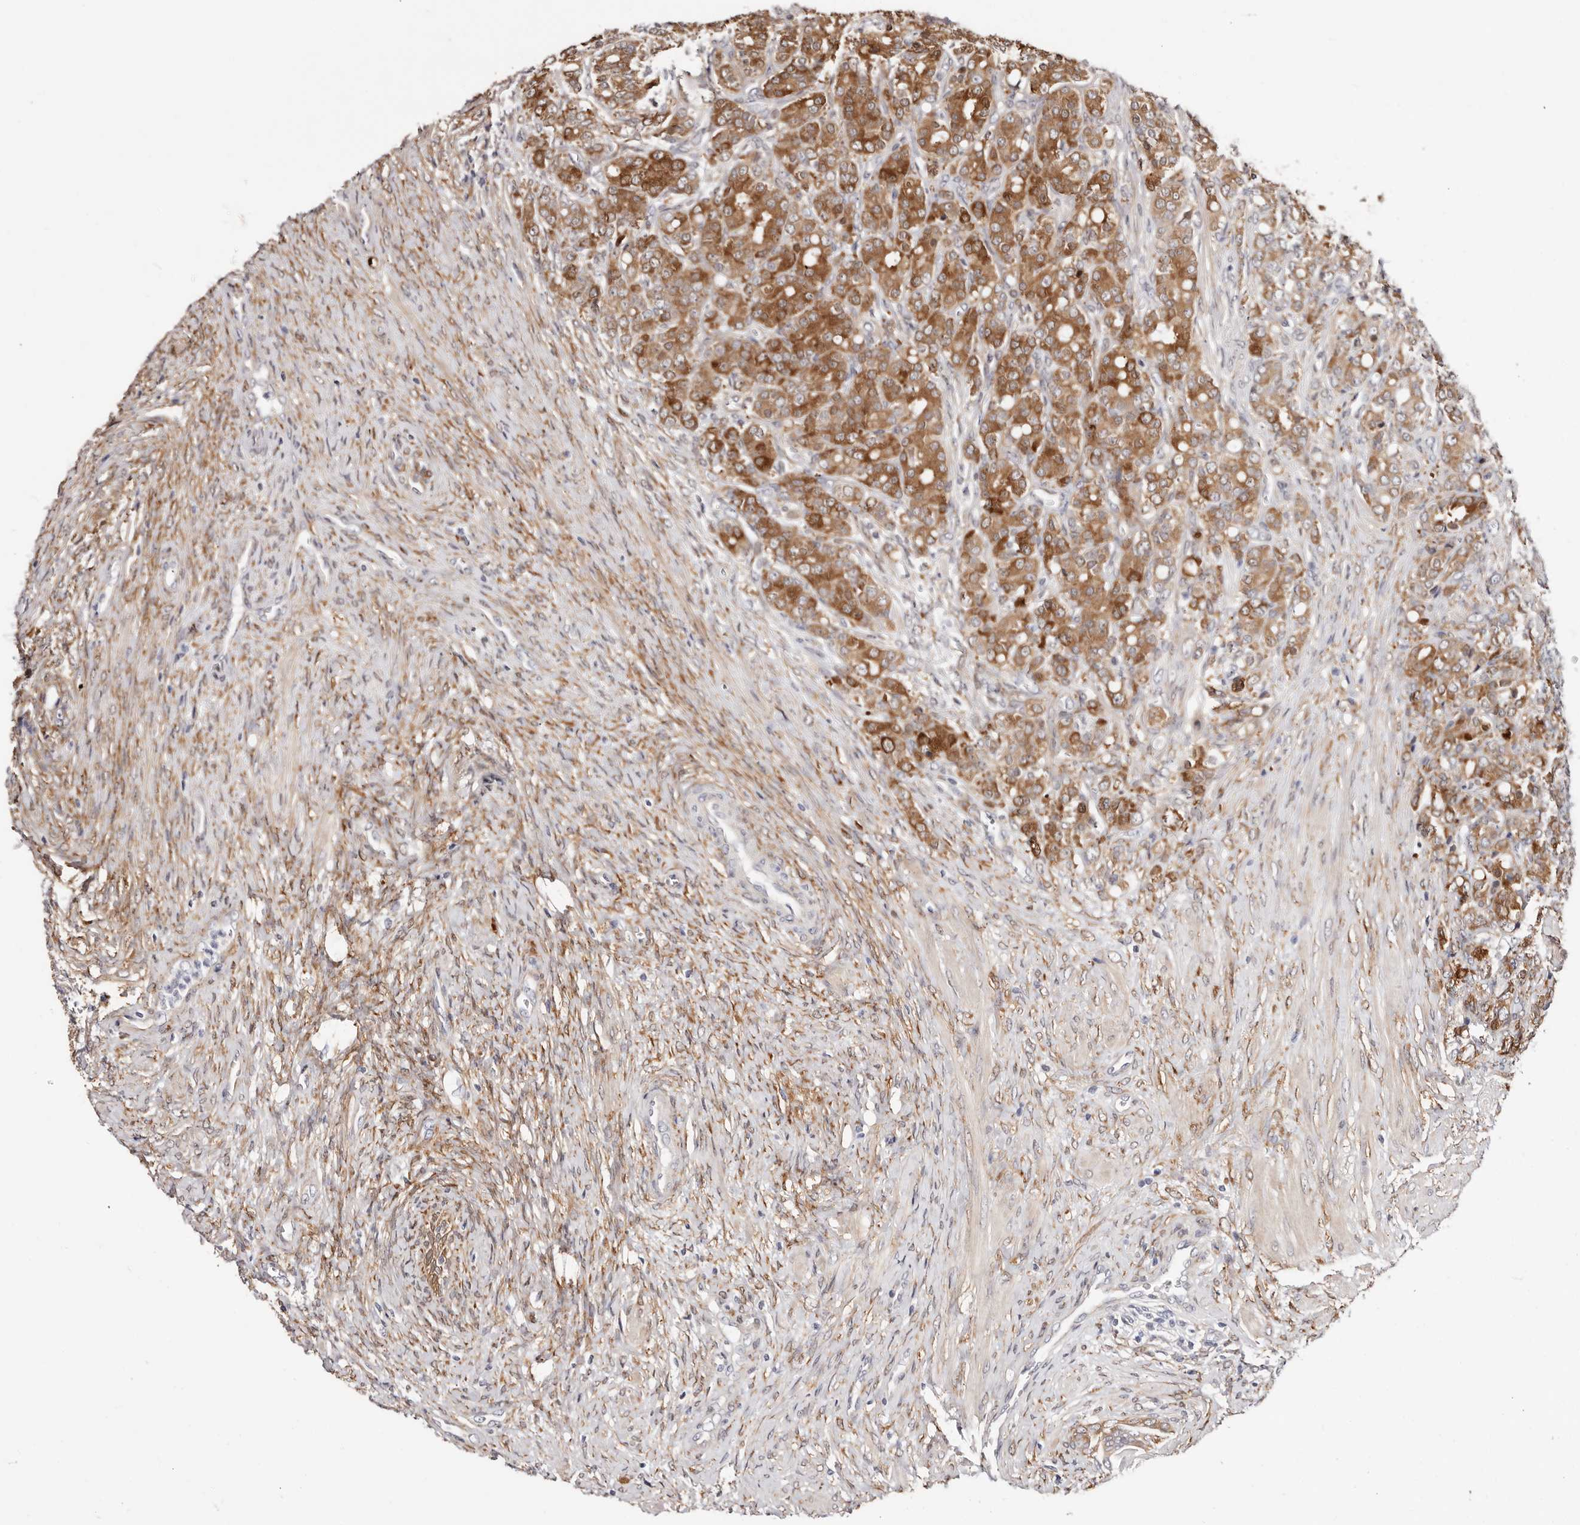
{"staining": {"intensity": "strong", "quantity": ">75%", "location": "cytoplasmic/membranous"}, "tissue": "prostate cancer", "cell_type": "Tumor cells", "image_type": "cancer", "snomed": [{"axis": "morphology", "description": "Adenocarcinoma, High grade"}, {"axis": "topography", "description": "Prostate"}], "caption": "Human prostate cancer stained with a brown dye exhibits strong cytoplasmic/membranous positive positivity in about >75% of tumor cells.", "gene": "GFOD1", "patient": {"sex": "male", "age": 62}}